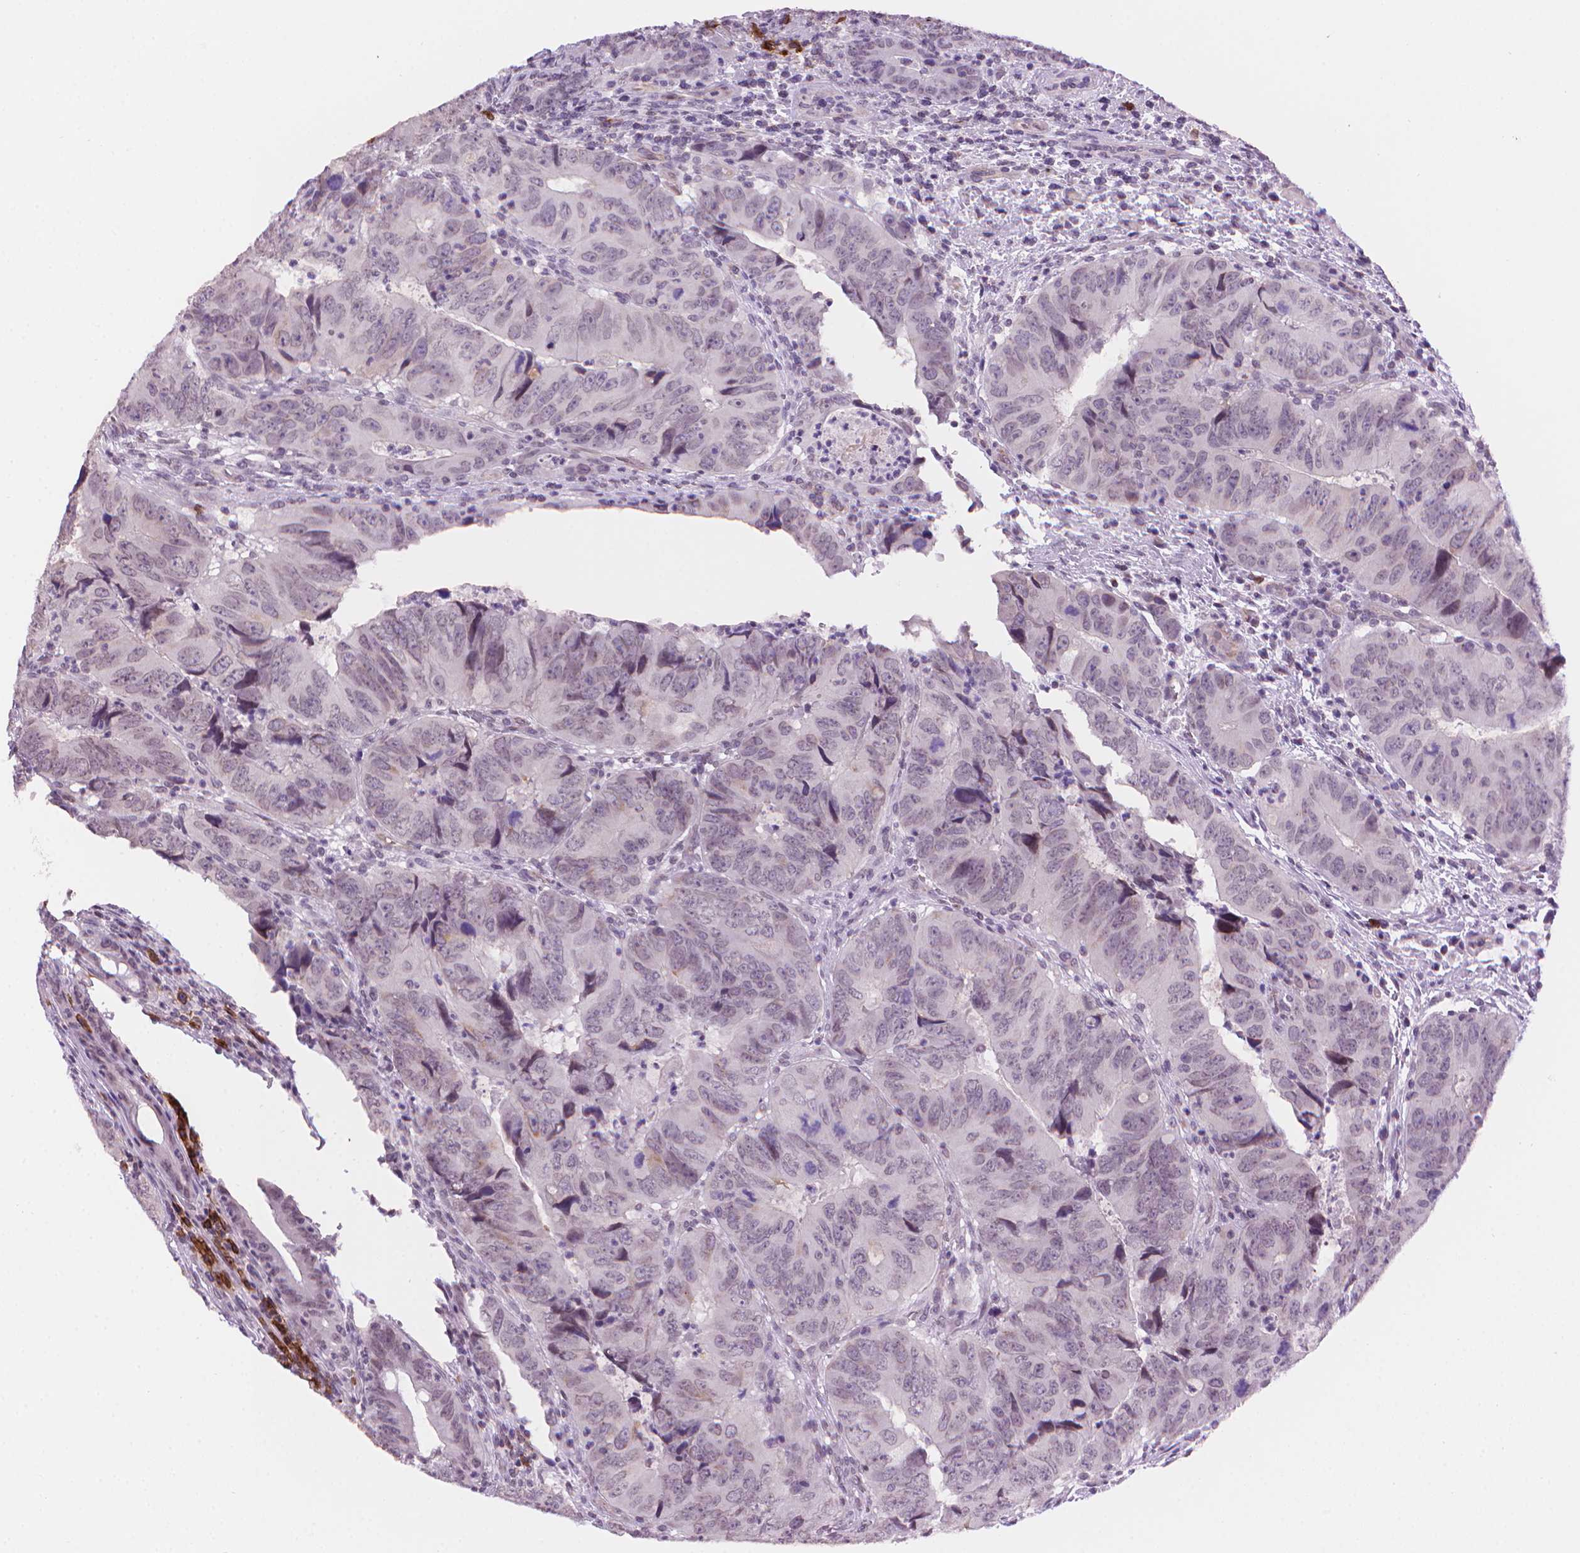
{"staining": {"intensity": "negative", "quantity": "none", "location": "none"}, "tissue": "colorectal cancer", "cell_type": "Tumor cells", "image_type": "cancer", "snomed": [{"axis": "morphology", "description": "Adenocarcinoma, NOS"}, {"axis": "topography", "description": "Colon"}], "caption": "The immunohistochemistry photomicrograph has no significant positivity in tumor cells of colorectal cancer (adenocarcinoma) tissue. The staining was performed using DAB to visualize the protein expression in brown, while the nuclei were stained in blue with hematoxylin (Magnification: 20x).", "gene": "TMEM184A", "patient": {"sex": "male", "age": 79}}